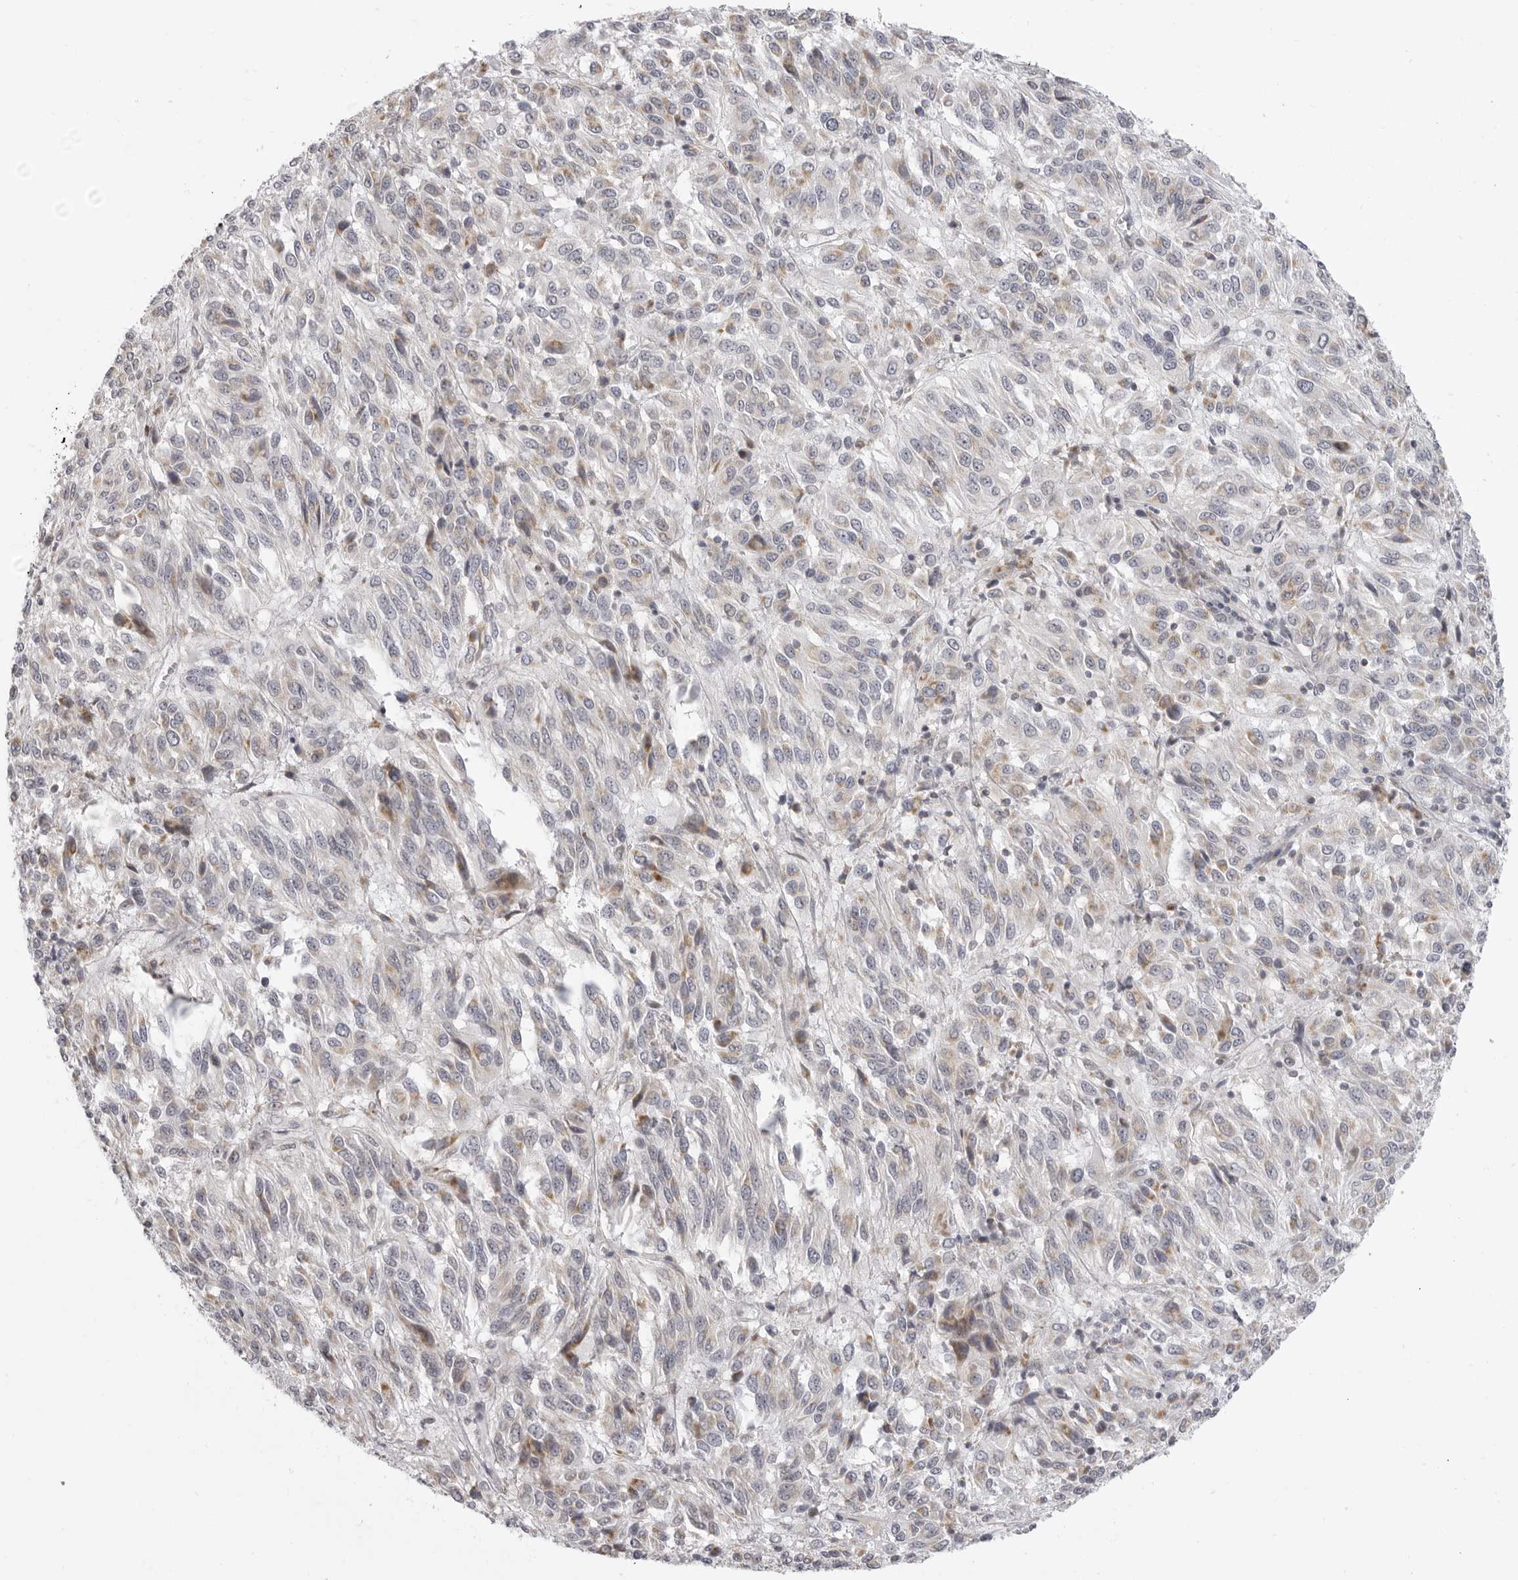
{"staining": {"intensity": "weak", "quantity": "25%-75%", "location": "cytoplasmic/membranous"}, "tissue": "melanoma", "cell_type": "Tumor cells", "image_type": "cancer", "snomed": [{"axis": "morphology", "description": "Malignant melanoma, Metastatic site"}, {"axis": "topography", "description": "Lung"}], "caption": "Immunohistochemical staining of human melanoma displays low levels of weak cytoplasmic/membranous staining in approximately 25%-75% of tumor cells. The staining was performed using DAB (3,3'-diaminobenzidine) to visualize the protein expression in brown, while the nuclei were stained in blue with hematoxylin (Magnification: 20x).", "gene": "MAP7D1", "patient": {"sex": "male", "age": 64}}